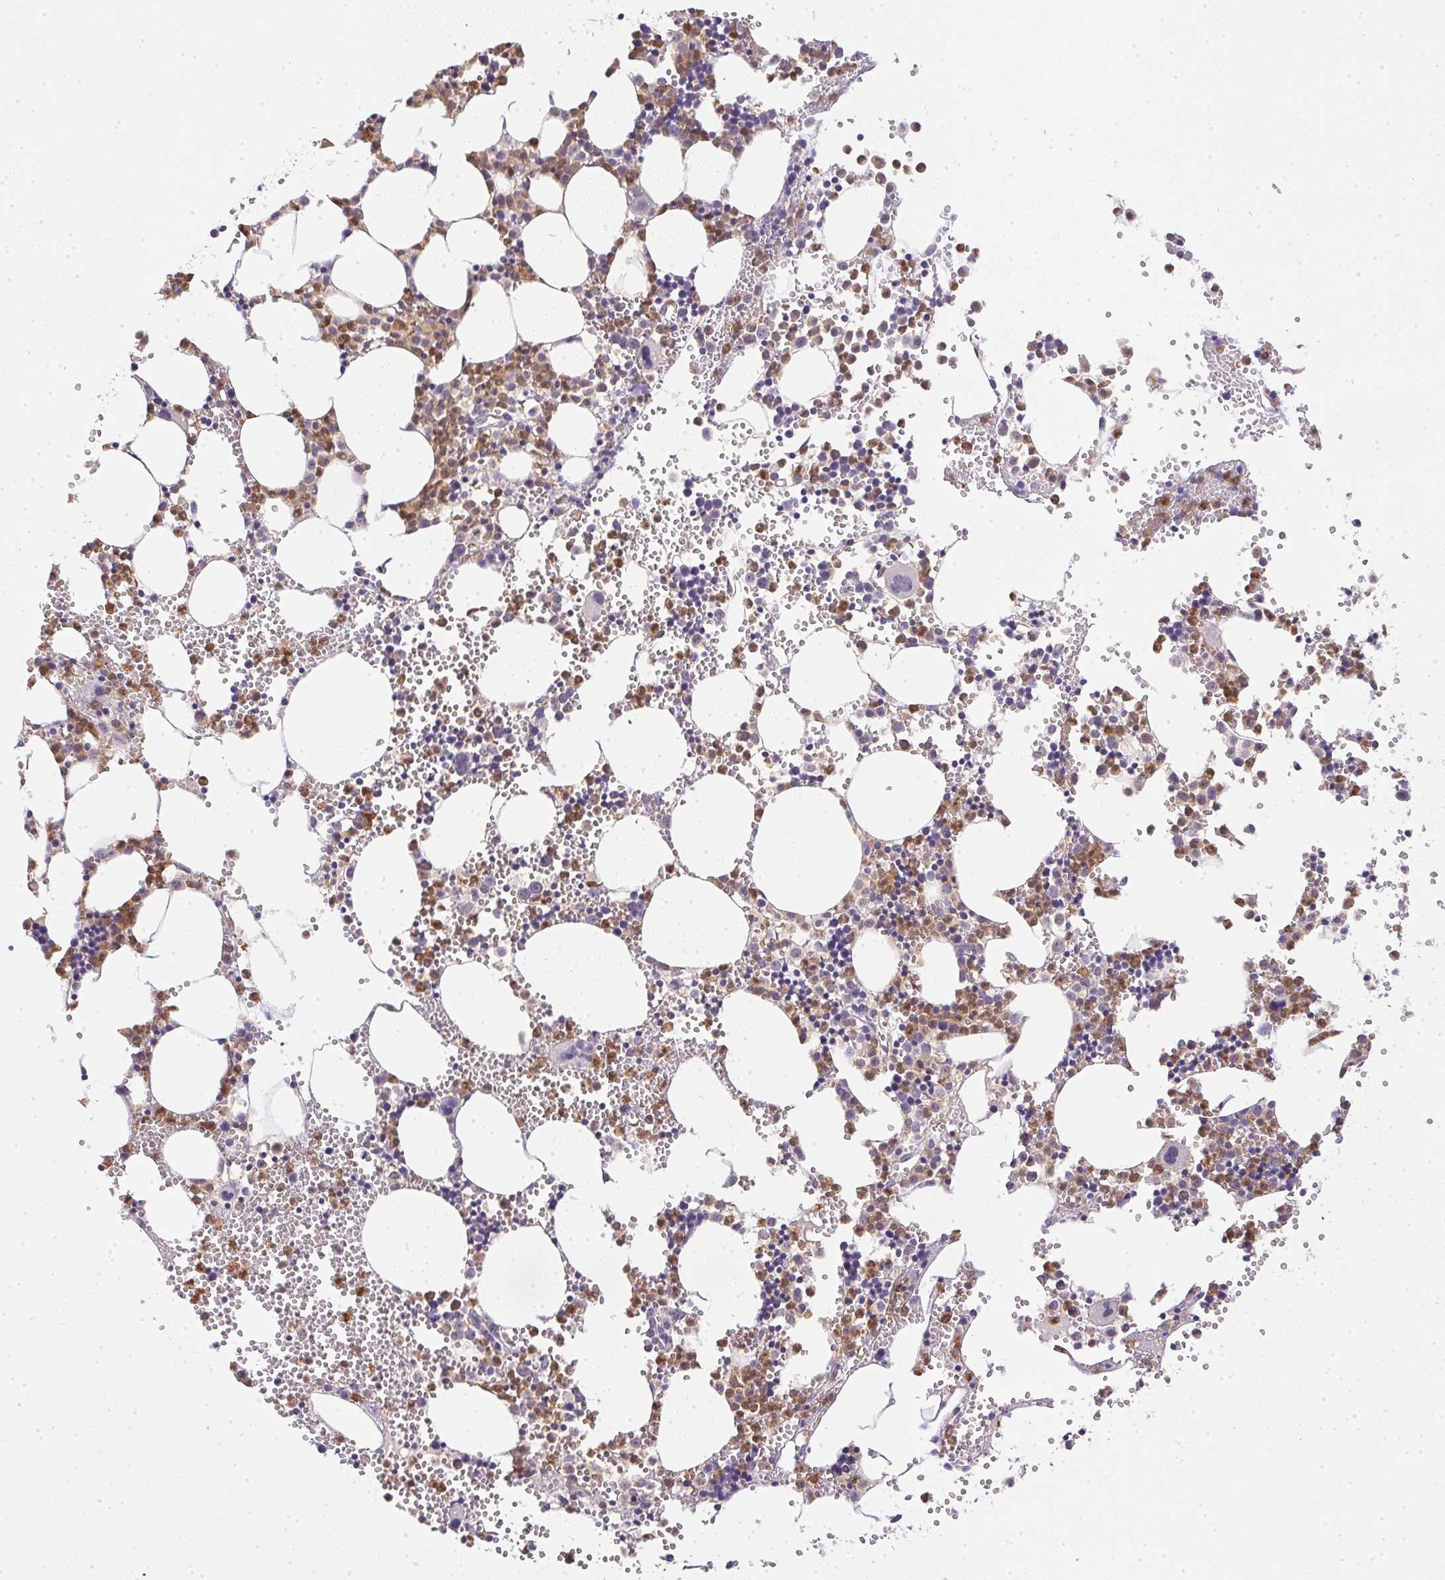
{"staining": {"intensity": "moderate", "quantity": "25%-75%", "location": "cytoplasmic/membranous,nuclear"}, "tissue": "bone marrow", "cell_type": "Hematopoietic cells", "image_type": "normal", "snomed": [{"axis": "morphology", "description": "Normal tissue, NOS"}, {"axis": "topography", "description": "Bone marrow"}], "caption": "Protein analysis of normal bone marrow shows moderate cytoplasmic/membranous,nuclear expression in about 25%-75% of hematopoietic cells.", "gene": "DNAJC5G", "patient": {"sex": "male", "age": 89}}